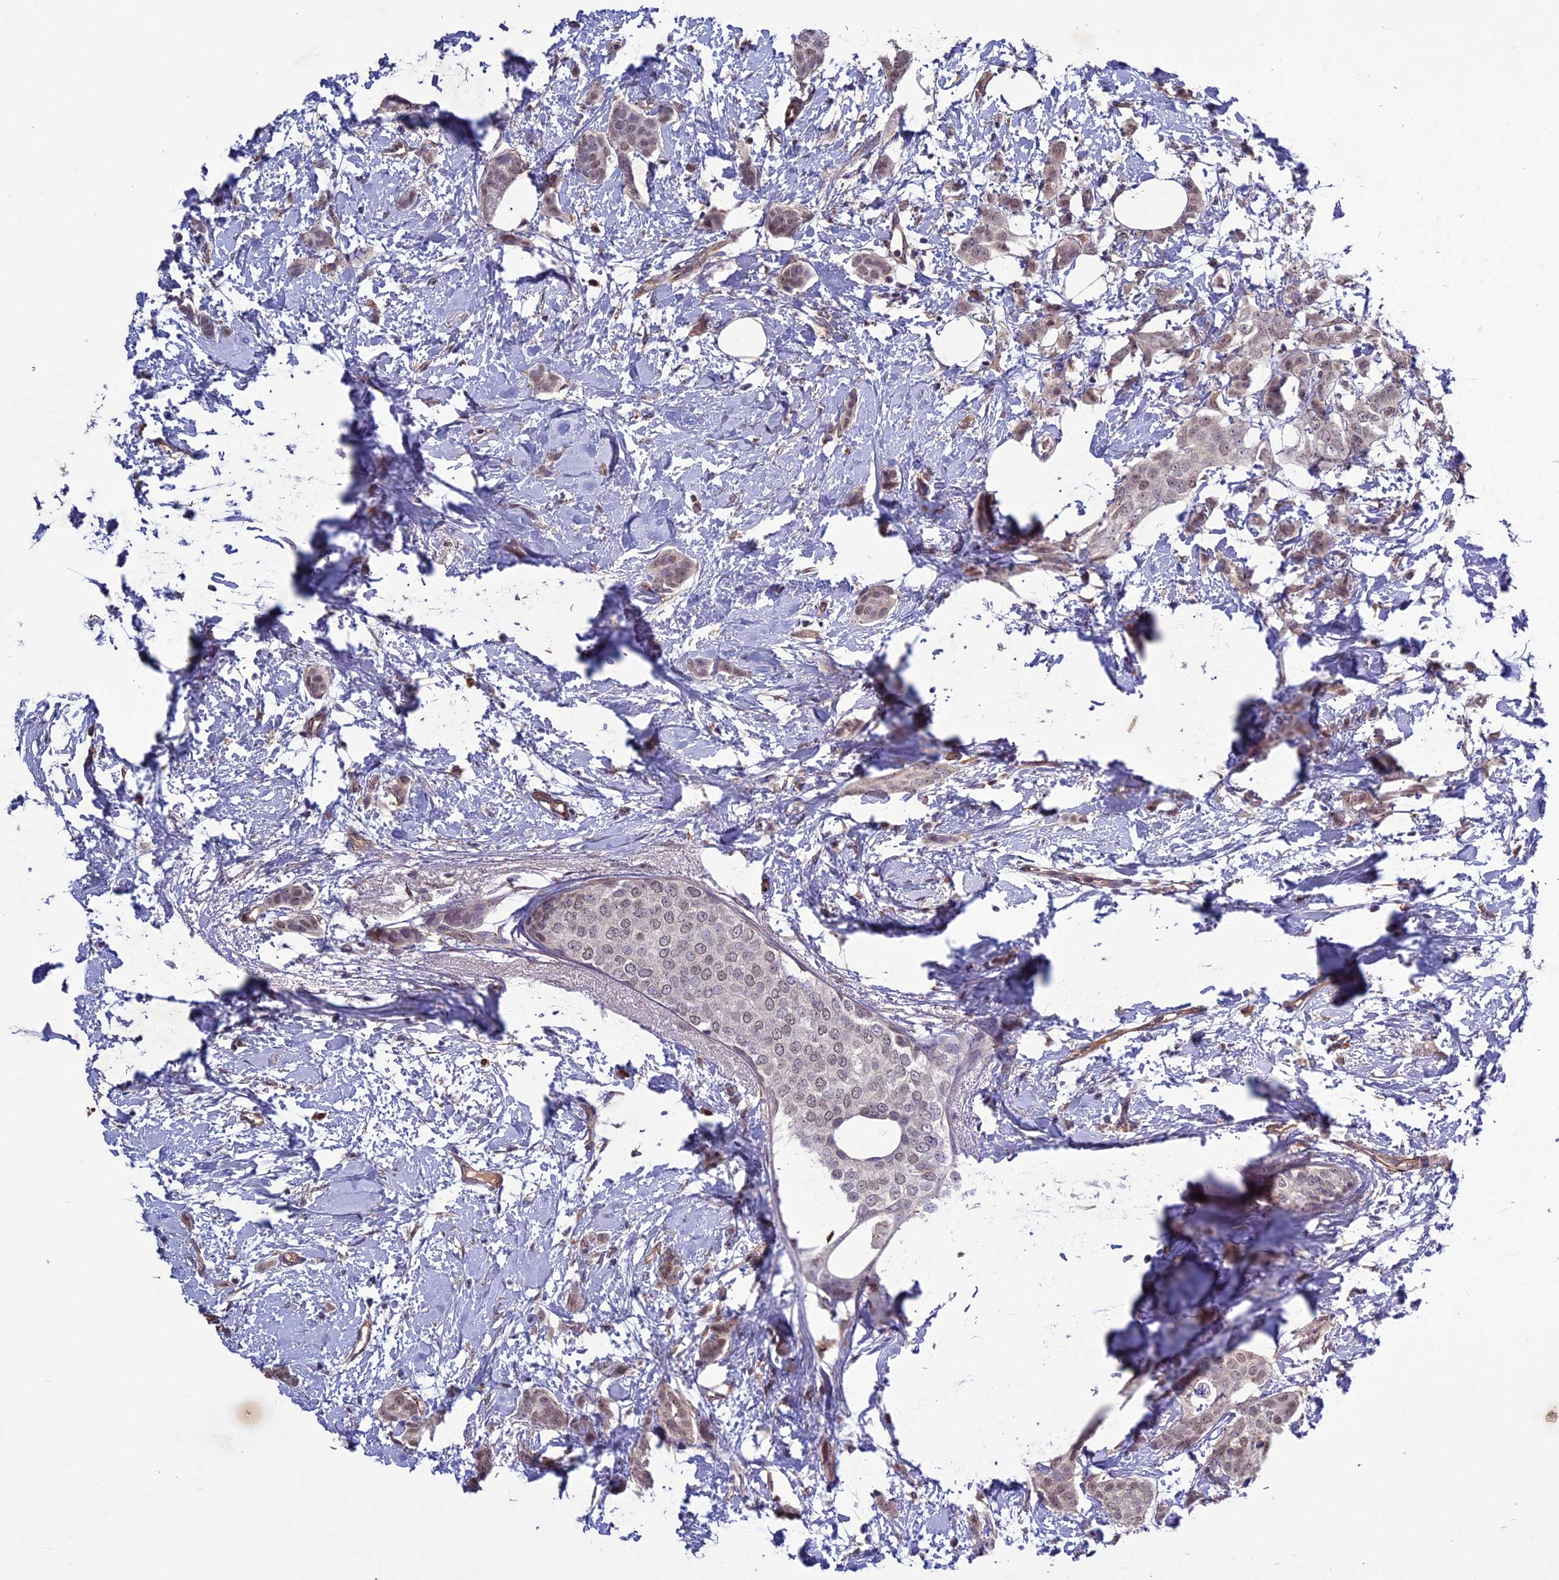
{"staining": {"intensity": "weak", "quantity": "25%-75%", "location": "nuclear"}, "tissue": "breast cancer", "cell_type": "Tumor cells", "image_type": "cancer", "snomed": [{"axis": "morphology", "description": "Duct carcinoma"}, {"axis": "topography", "description": "Breast"}], "caption": "Immunohistochemistry (DAB (3,3'-diaminobenzidine)) staining of breast intraductal carcinoma shows weak nuclear protein positivity in about 25%-75% of tumor cells. (Stains: DAB in brown, nuclei in blue, Microscopy: brightfield microscopy at high magnification).", "gene": "C3orf70", "patient": {"sex": "female", "age": 72}}